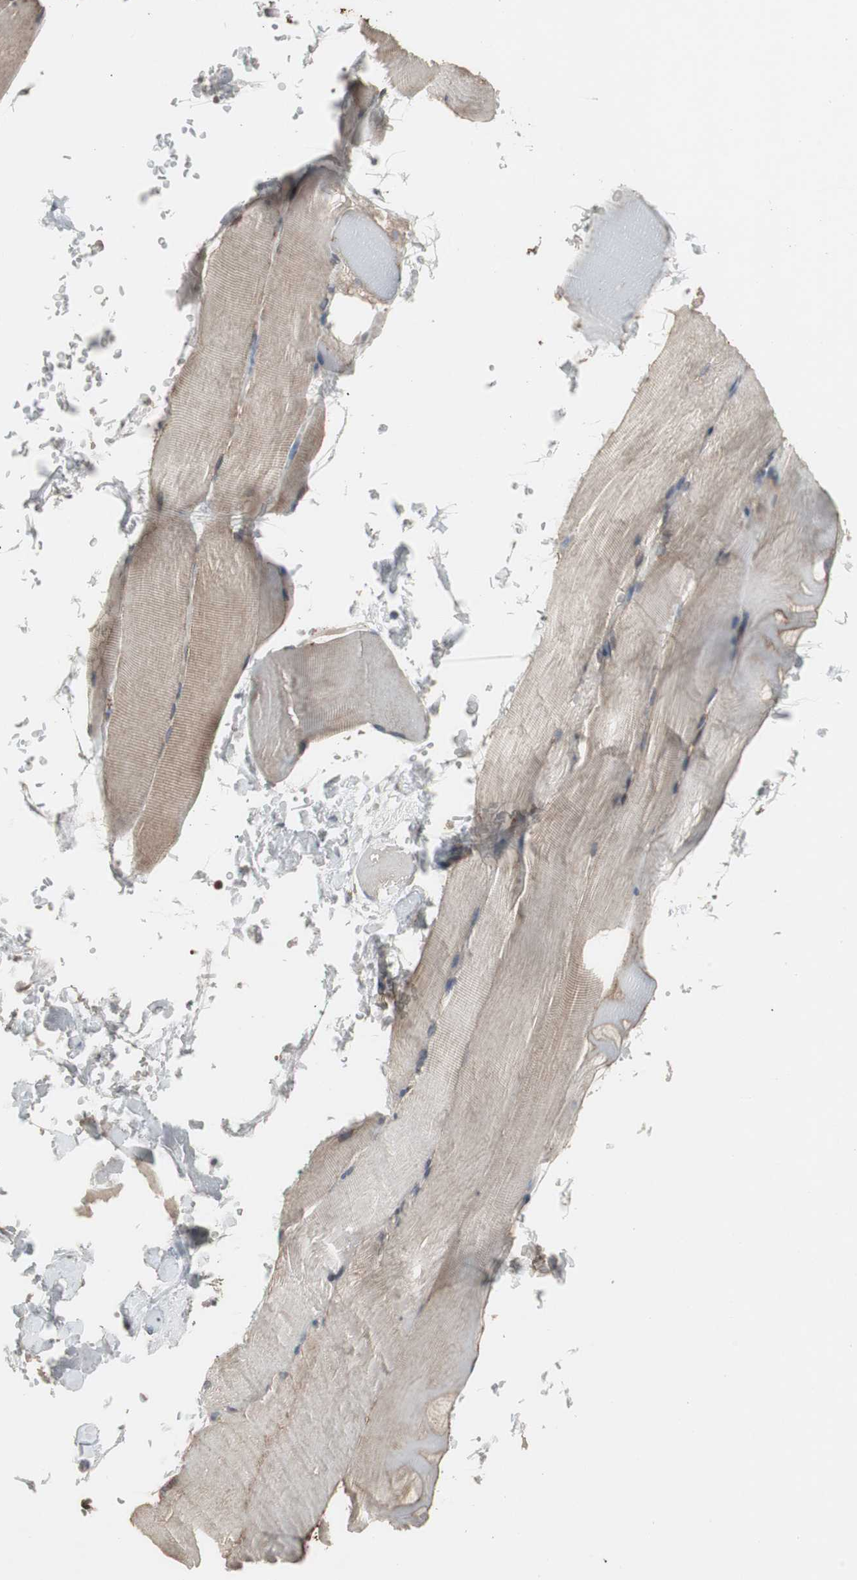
{"staining": {"intensity": "weak", "quantity": "25%-75%", "location": "cytoplasmic/membranous"}, "tissue": "skeletal muscle", "cell_type": "Myocytes", "image_type": "normal", "snomed": [{"axis": "morphology", "description": "Normal tissue, NOS"}, {"axis": "topography", "description": "Skeletal muscle"}, {"axis": "topography", "description": "Parathyroid gland"}], "caption": "Weak cytoplasmic/membranous positivity is seen in about 25%-75% of myocytes in normal skeletal muscle.", "gene": "ATP2B2", "patient": {"sex": "female", "age": 37}}